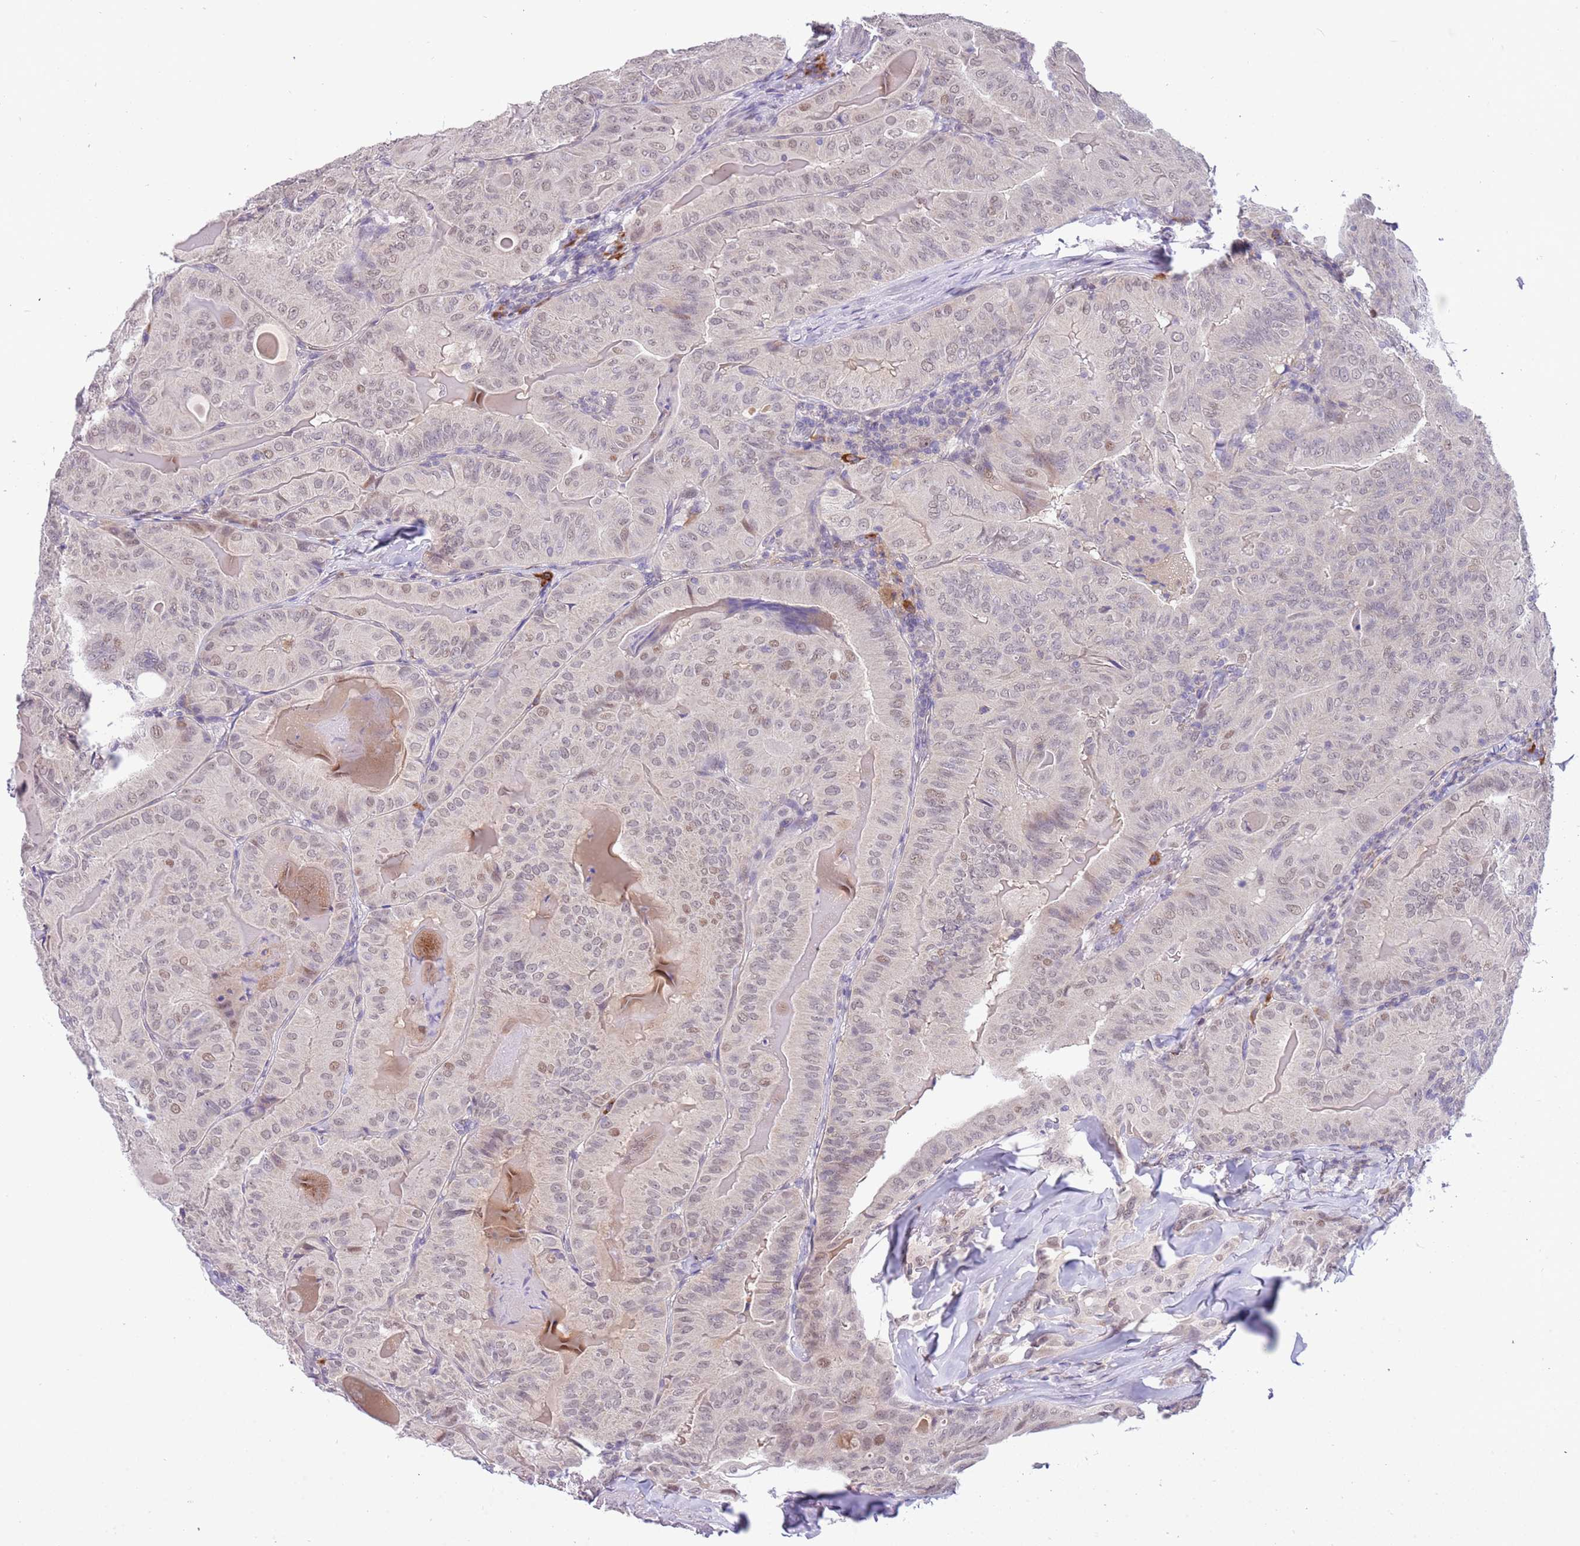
{"staining": {"intensity": "weak", "quantity": "<25%", "location": "nuclear"}, "tissue": "thyroid cancer", "cell_type": "Tumor cells", "image_type": "cancer", "snomed": [{"axis": "morphology", "description": "Papillary adenocarcinoma, NOS"}, {"axis": "topography", "description": "Thyroid gland"}], "caption": "This is an immunohistochemistry (IHC) image of papillary adenocarcinoma (thyroid). There is no positivity in tumor cells.", "gene": "MAGEF1", "patient": {"sex": "female", "age": 68}}